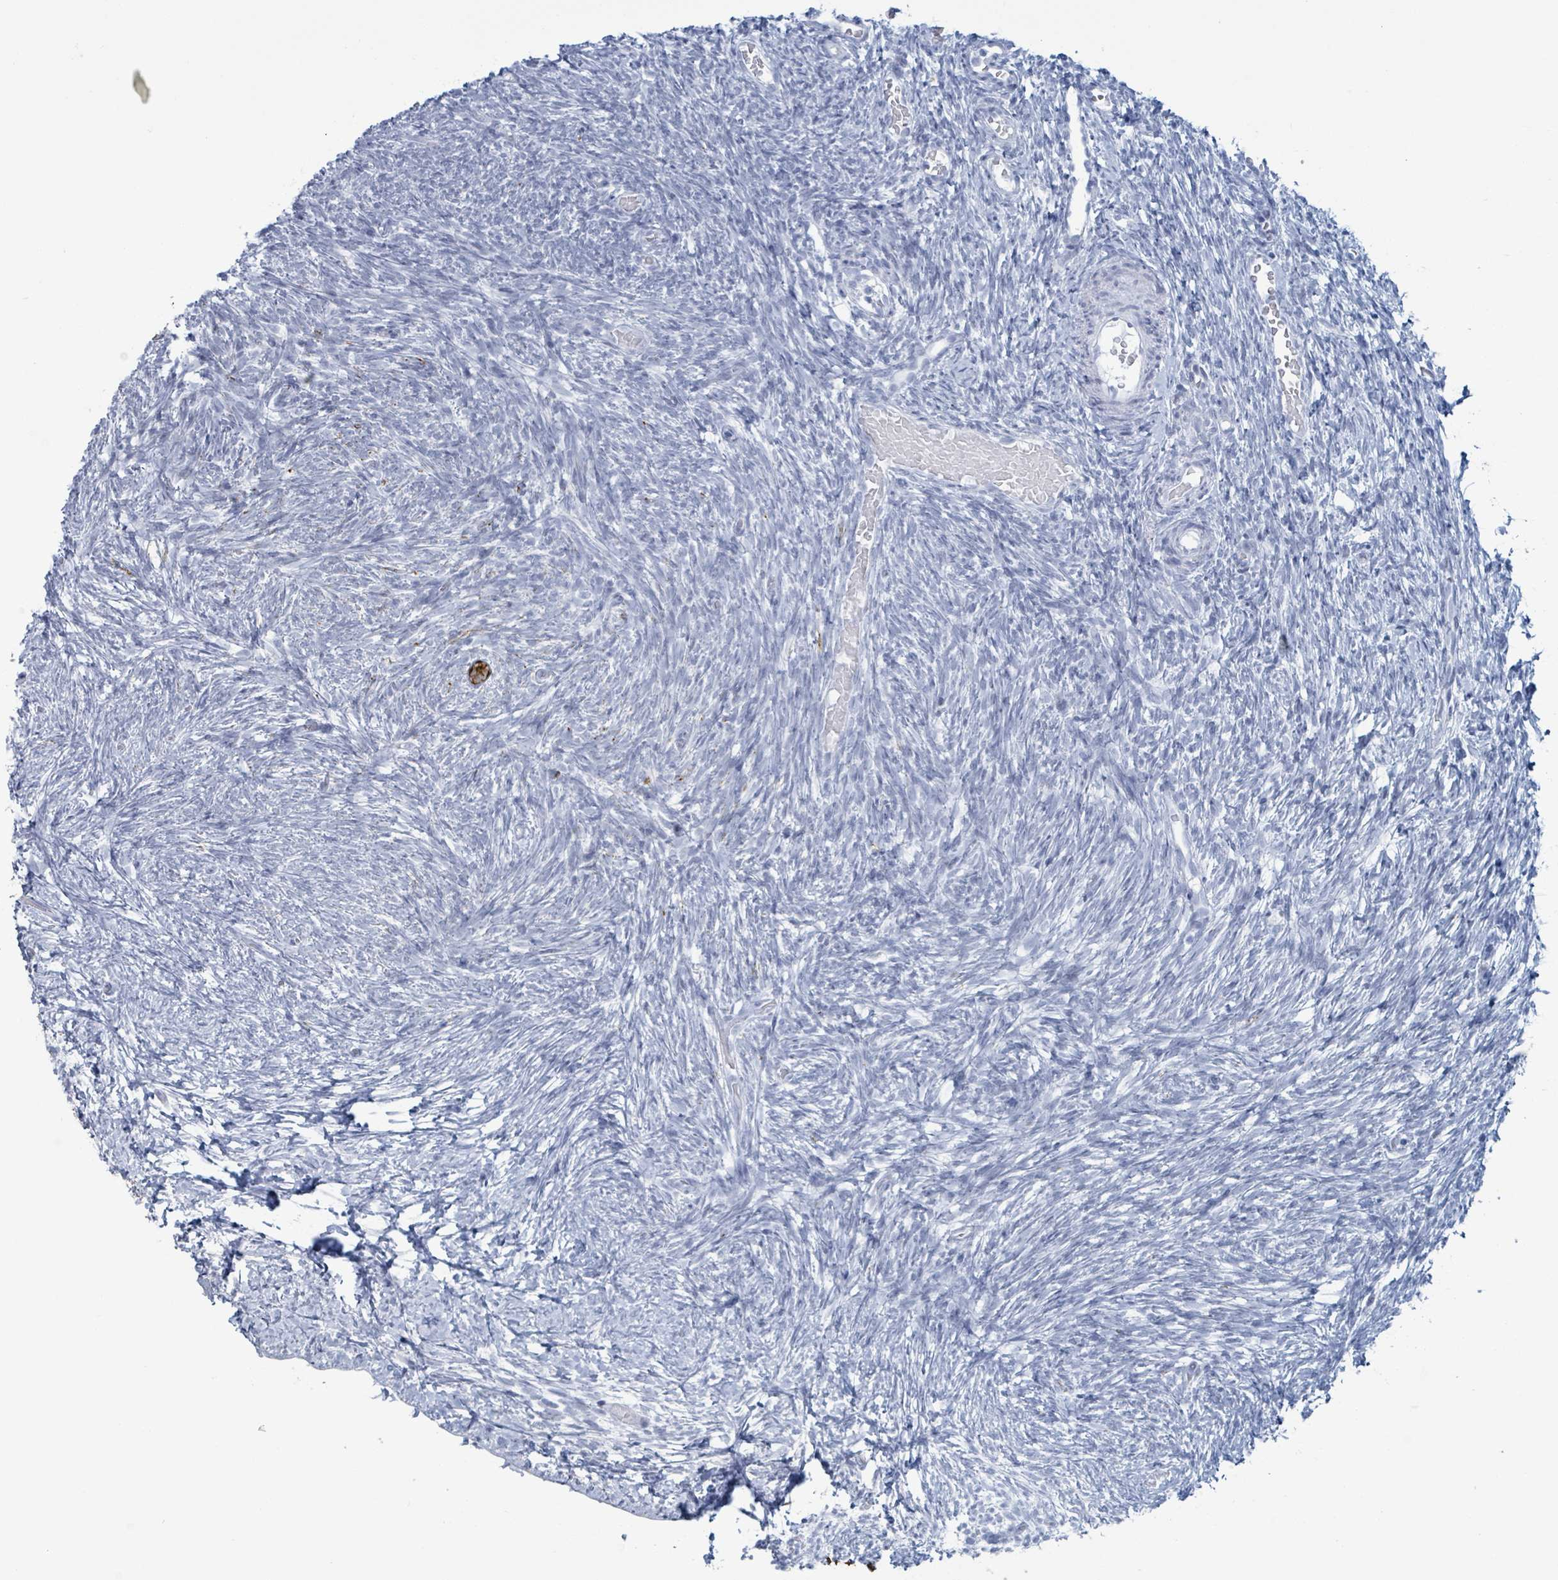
{"staining": {"intensity": "strong", "quantity": ">75%", "location": "cytoplasmic/membranous"}, "tissue": "ovary", "cell_type": "Follicle cells", "image_type": "normal", "snomed": [{"axis": "morphology", "description": "Normal tissue, NOS"}, {"axis": "topography", "description": "Ovary"}], "caption": "High-magnification brightfield microscopy of normal ovary stained with DAB (brown) and counterstained with hematoxylin (blue). follicle cells exhibit strong cytoplasmic/membranous positivity is seen in approximately>75% of cells. (Stains: DAB (3,3'-diaminobenzidine) in brown, nuclei in blue, Microscopy: brightfield microscopy at high magnification).", "gene": "KRT8", "patient": {"sex": "female", "age": 39}}